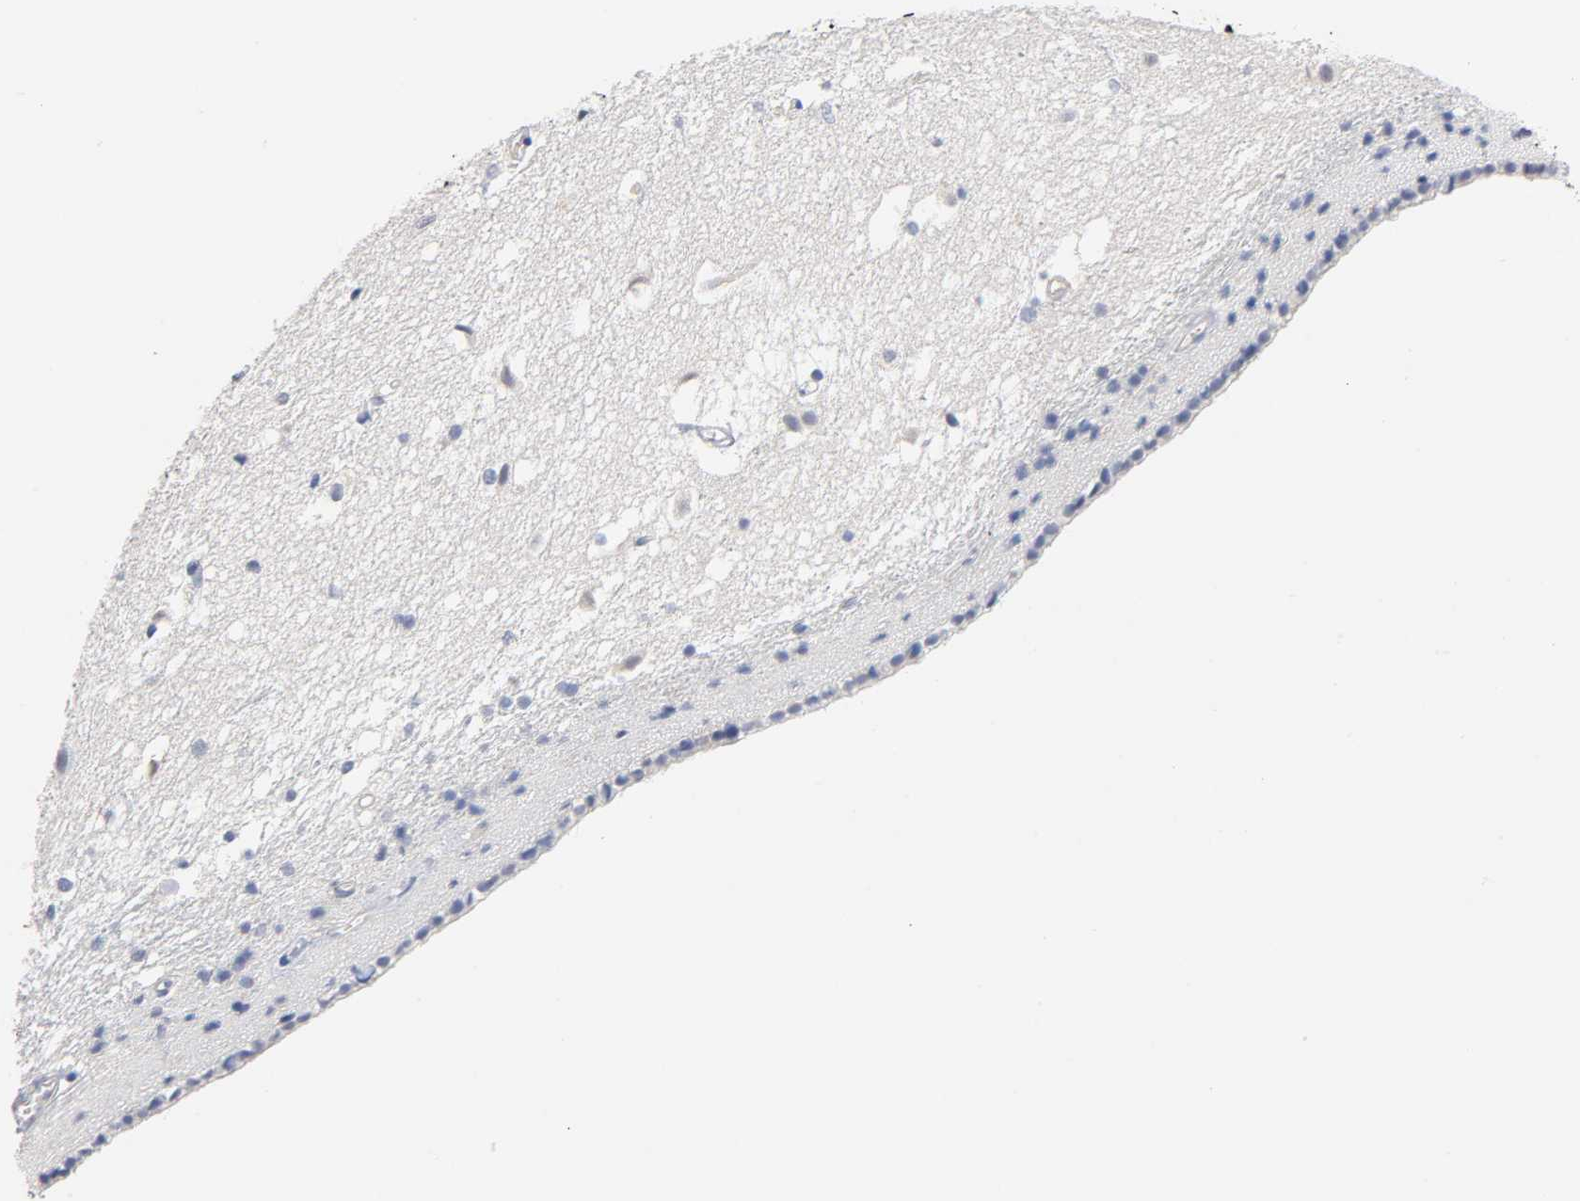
{"staining": {"intensity": "negative", "quantity": "none", "location": "none"}, "tissue": "caudate", "cell_type": "Glial cells", "image_type": "normal", "snomed": [{"axis": "morphology", "description": "Normal tissue, NOS"}, {"axis": "topography", "description": "Lateral ventricle wall"}], "caption": "A histopathology image of caudate stained for a protein reveals no brown staining in glial cells. (Brightfield microscopy of DAB (3,3'-diaminobenzidine) immunohistochemistry at high magnification).", "gene": "MALT1", "patient": {"sex": "female", "age": 19}}